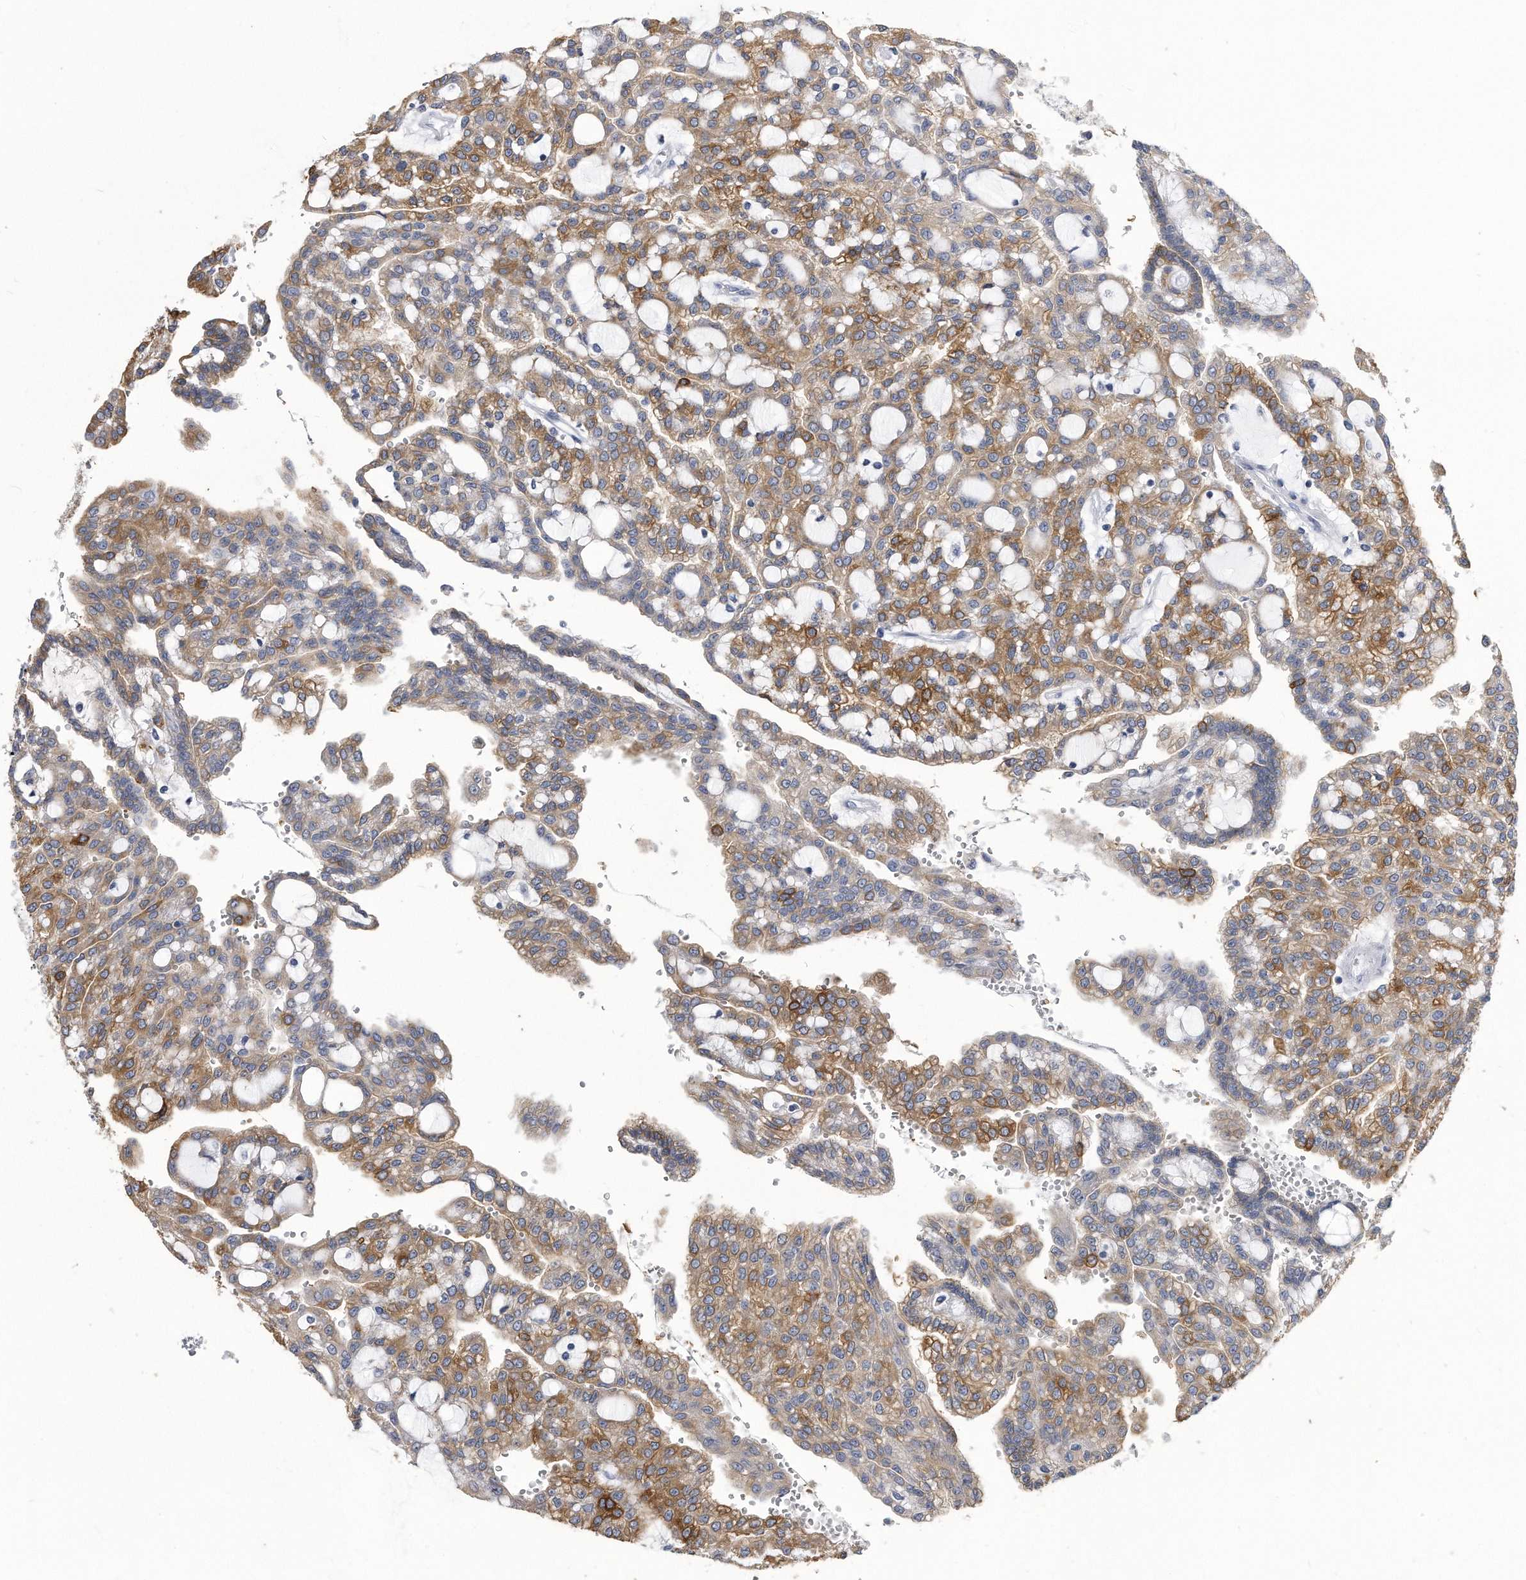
{"staining": {"intensity": "moderate", "quantity": ">75%", "location": "cytoplasmic/membranous"}, "tissue": "renal cancer", "cell_type": "Tumor cells", "image_type": "cancer", "snomed": [{"axis": "morphology", "description": "Adenocarcinoma, NOS"}, {"axis": "topography", "description": "Kidney"}], "caption": "Protein staining of renal adenocarcinoma tissue displays moderate cytoplasmic/membranous expression in approximately >75% of tumor cells. Using DAB (3,3'-diaminobenzidine) (brown) and hematoxylin (blue) stains, captured at high magnification using brightfield microscopy.", "gene": "PYGB", "patient": {"sex": "male", "age": 63}}